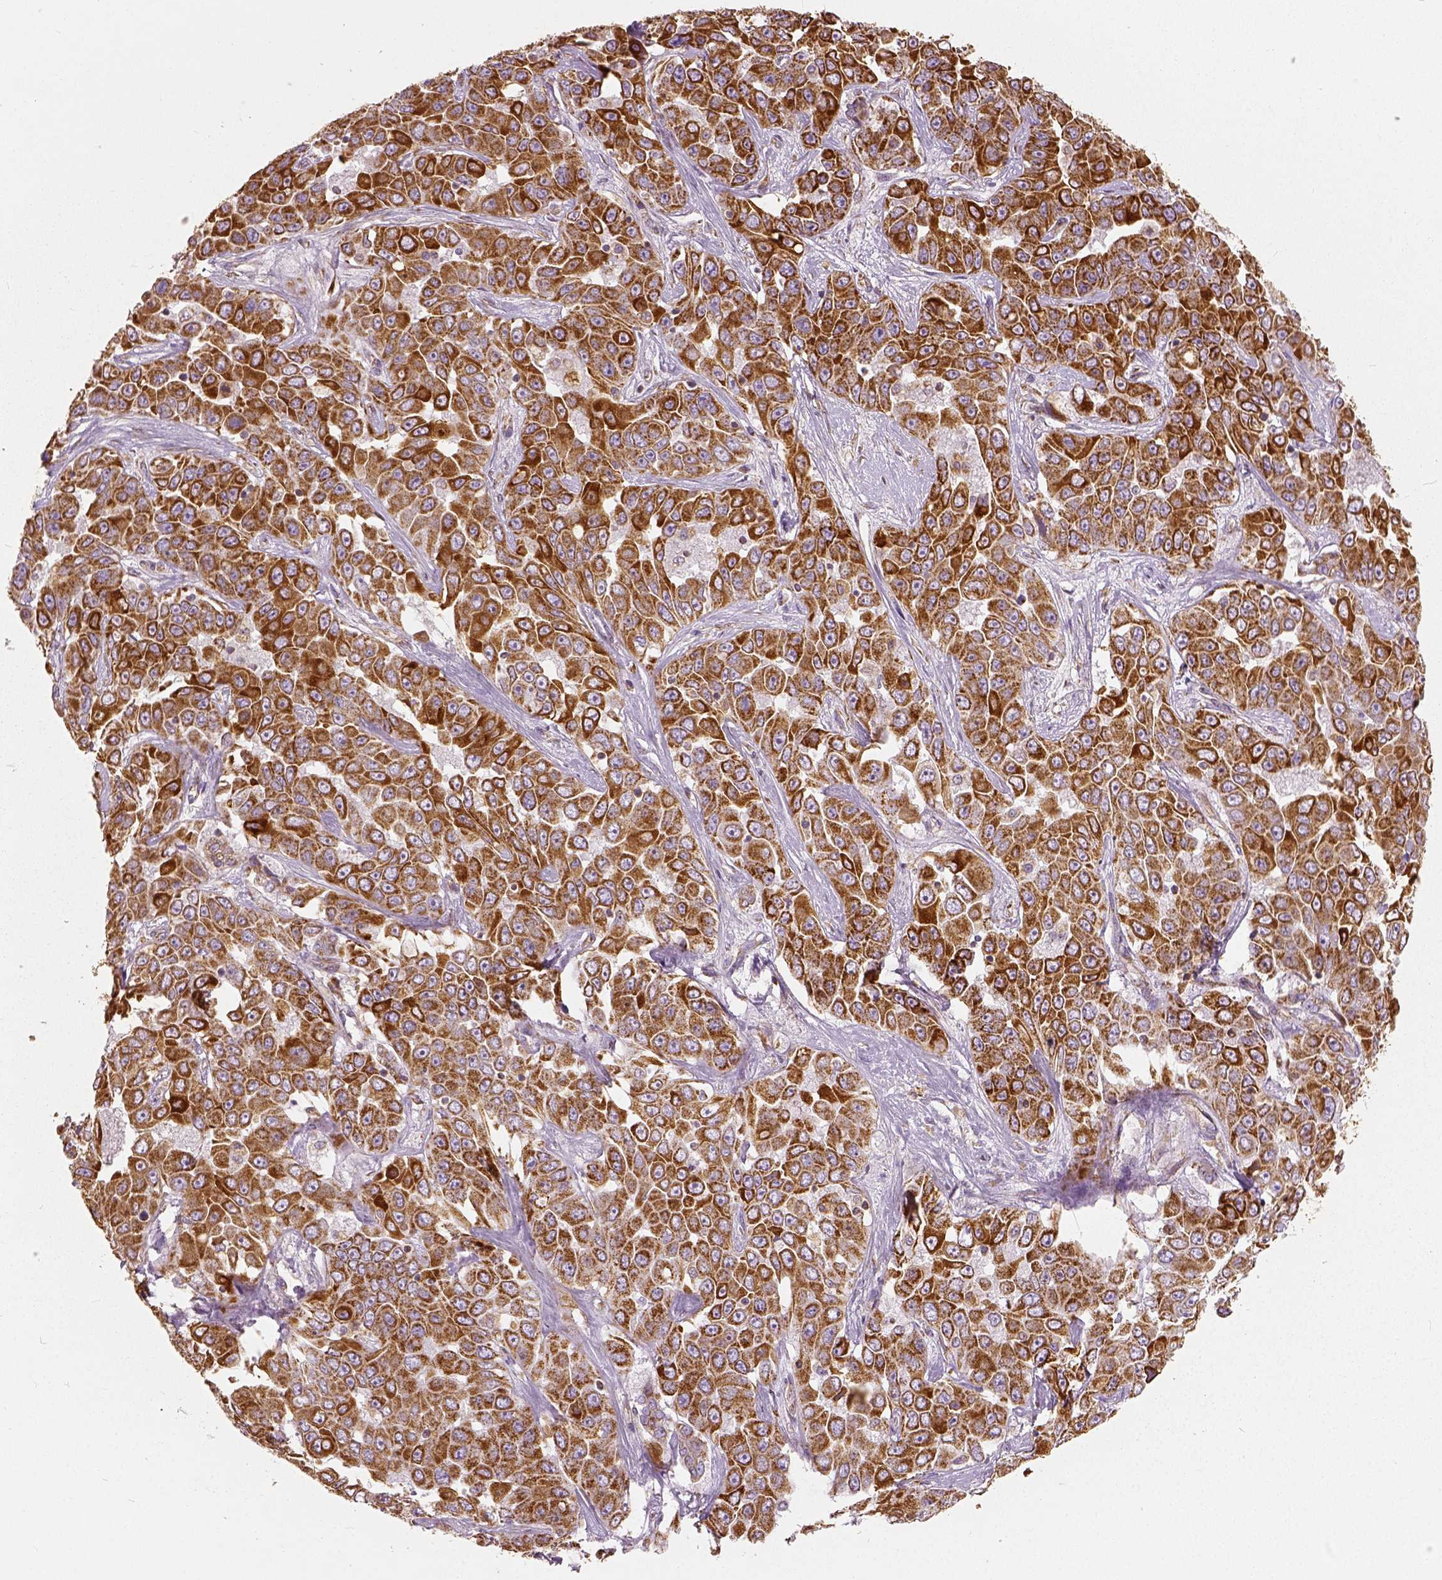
{"staining": {"intensity": "moderate", "quantity": ">75%", "location": "cytoplasmic/membranous"}, "tissue": "liver cancer", "cell_type": "Tumor cells", "image_type": "cancer", "snomed": [{"axis": "morphology", "description": "Cholangiocarcinoma"}, {"axis": "topography", "description": "Liver"}], "caption": "A histopathology image showing moderate cytoplasmic/membranous staining in about >75% of tumor cells in cholangiocarcinoma (liver), as visualized by brown immunohistochemical staining.", "gene": "PGAM5", "patient": {"sex": "female", "age": 52}}